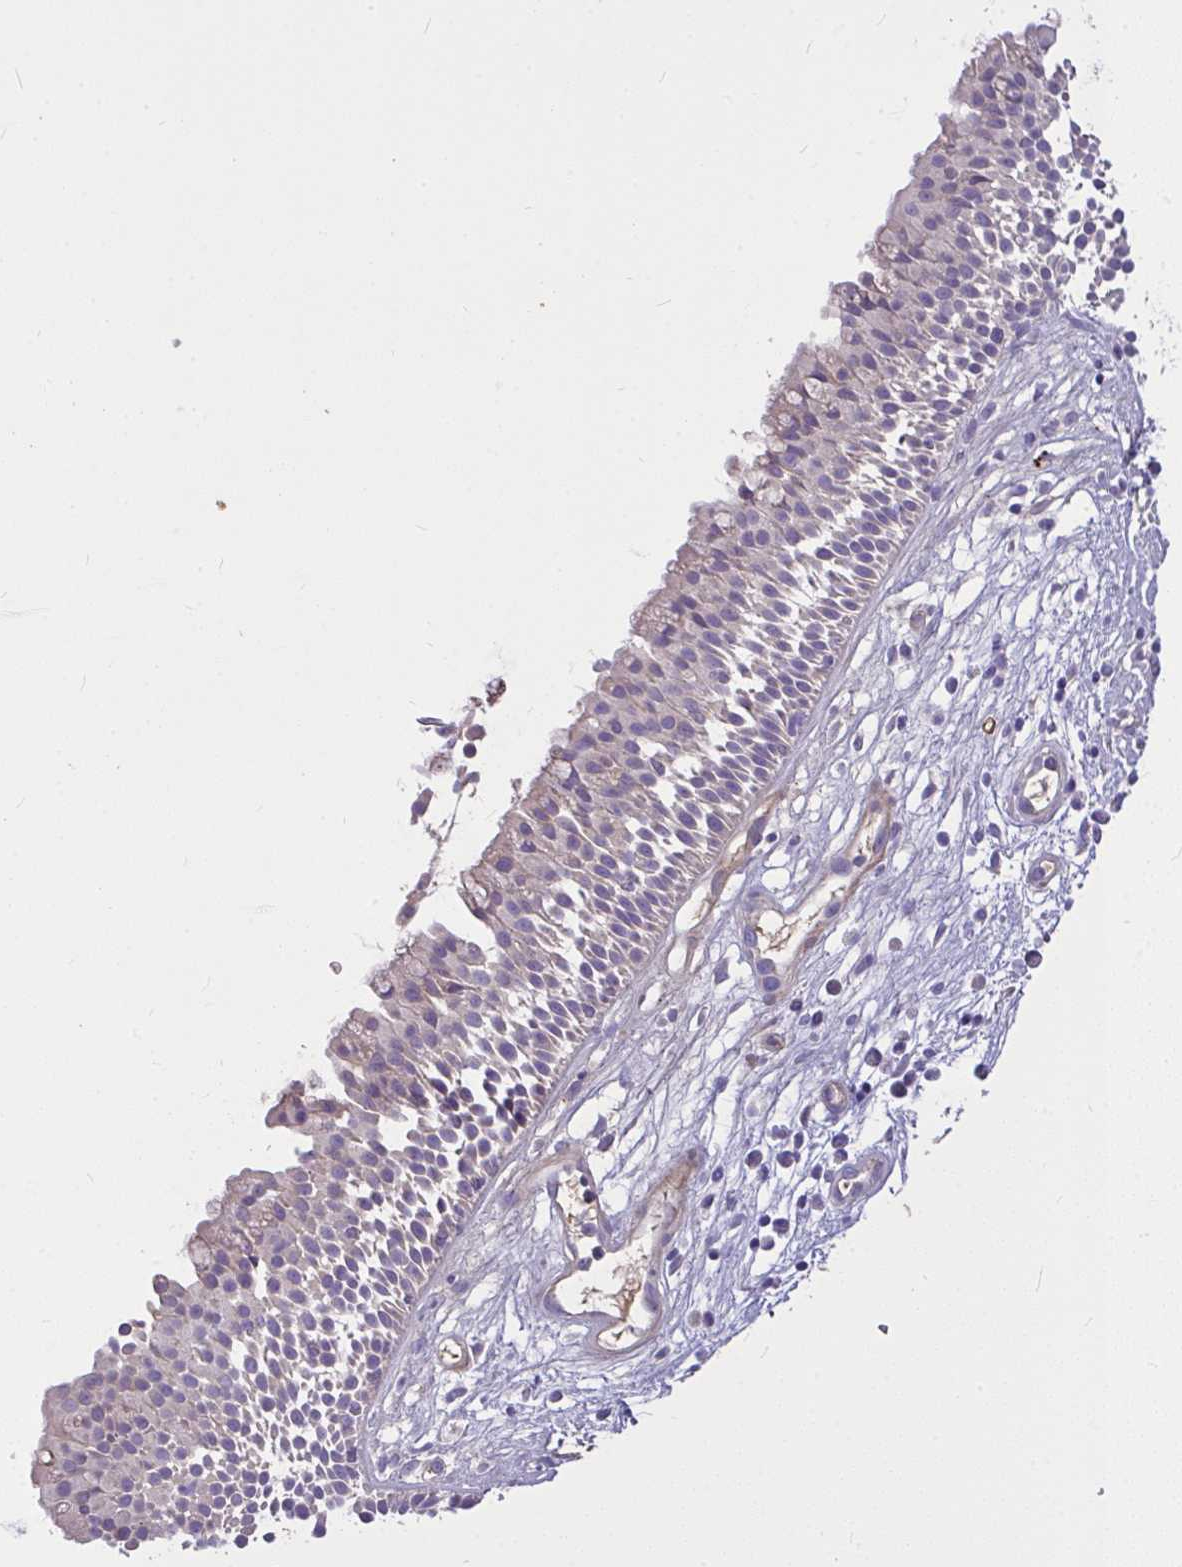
{"staining": {"intensity": "negative", "quantity": "none", "location": "none"}, "tissue": "nasopharynx", "cell_type": "Respiratory epithelial cells", "image_type": "normal", "snomed": [{"axis": "morphology", "description": "Normal tissue, NOS"}, {"axis": "topography", "description": "Nasopharynx"}], "caption": "High magnification brightfield microscopy of benign nasopharynx stained with DAB (3,3'-diaminobenzidine) (brown) and counterstained with hematoxylin (blue): respiratory epithelial cells show no significant staining.", "gene": "MOCS1", "patient": {"sex": "male", "age": 56}}